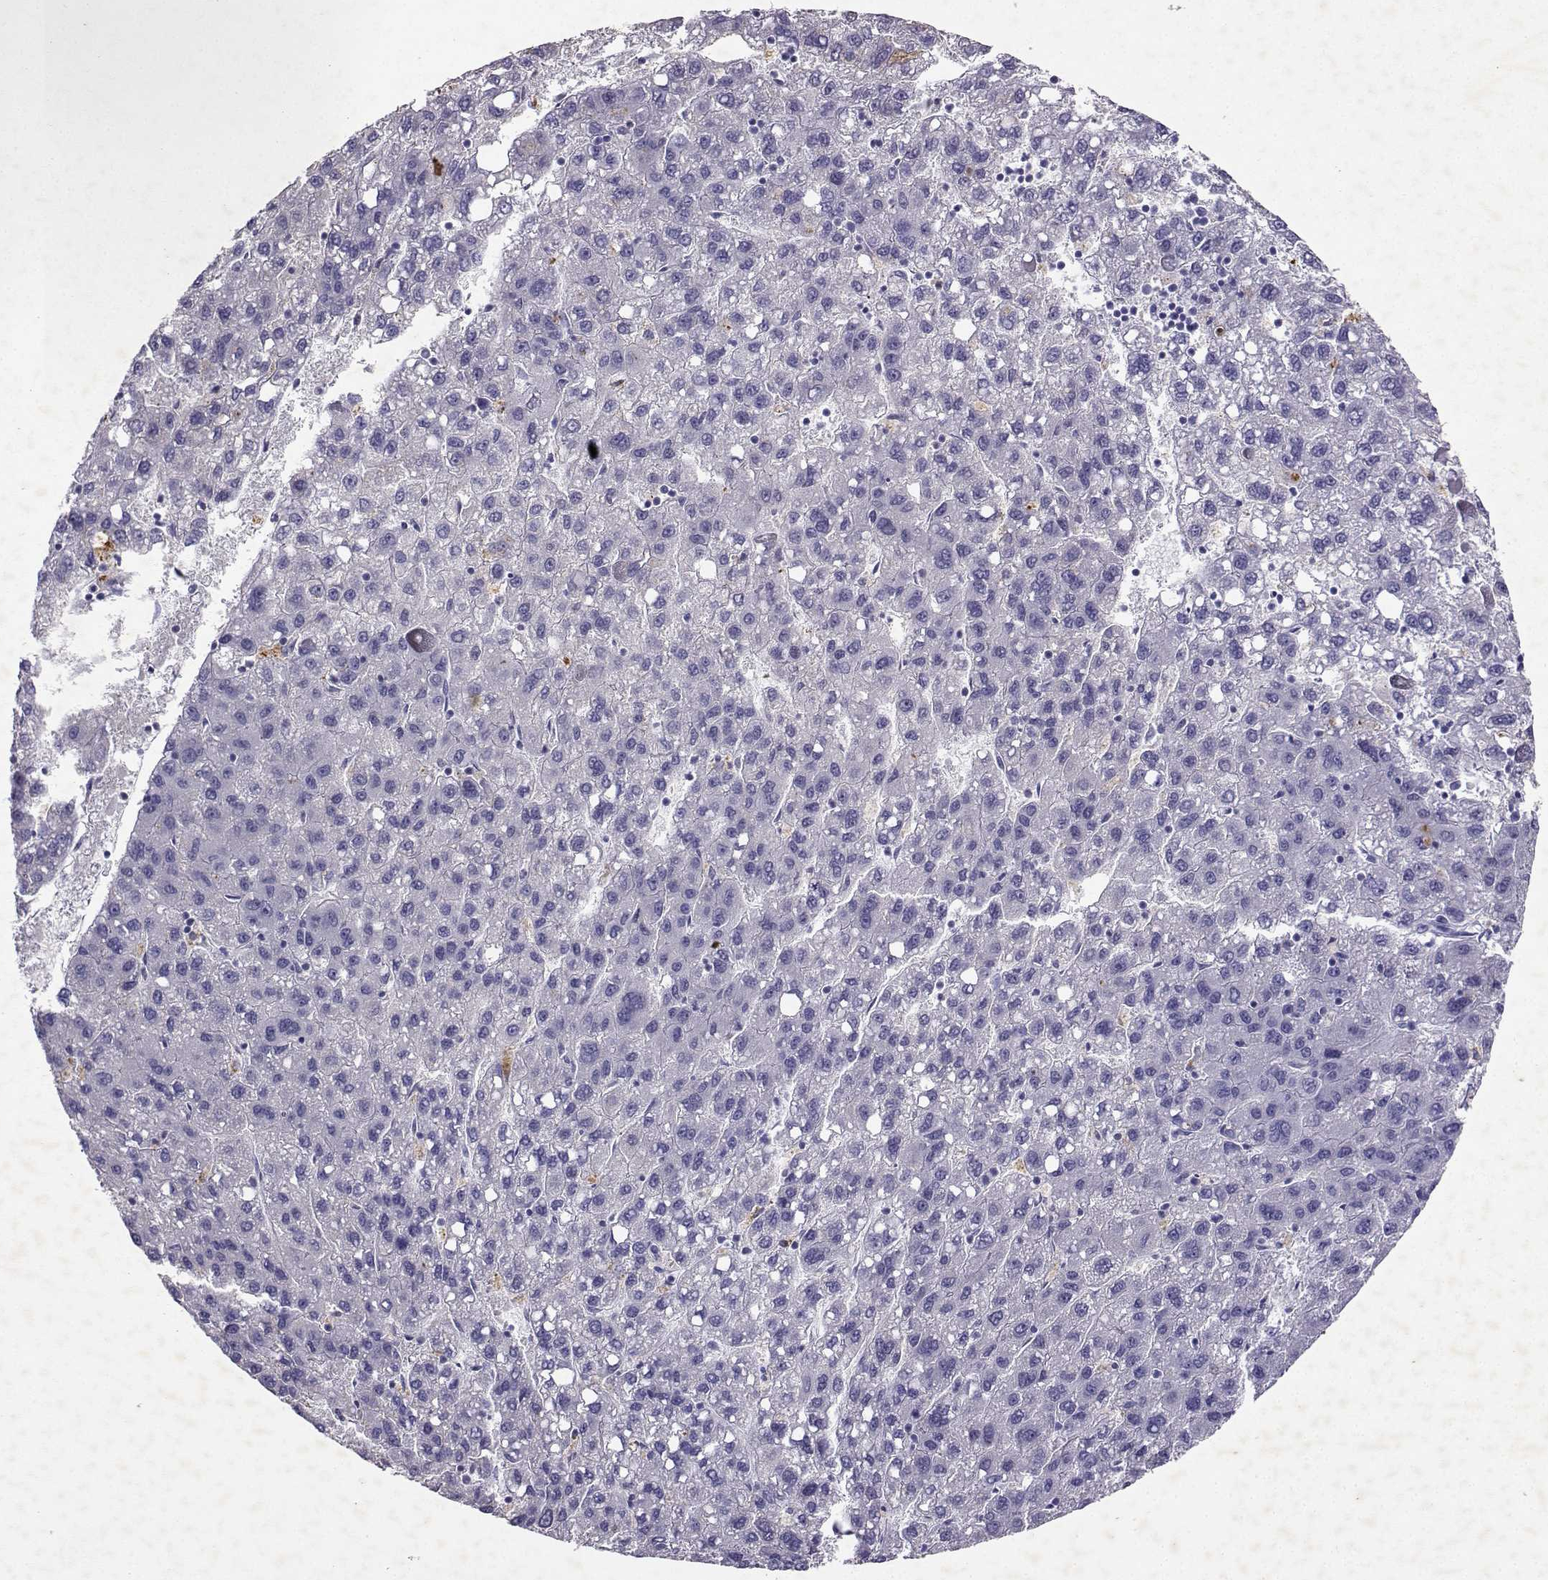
{"staining": {"intensity": "negative", "quantity": "none", "location": "none"}, "tissue": "liver cancer", "cell_type": "Tumor cells", "image_type": "cancer", "snomed": [{"axis": "morphology", "description": "Carcinoma, Hepatocellular, NOS"}, {"axis": "topography", "description": "Liver"}], "caption": "Immunohistochemistry (IHC) of hepatocellular carcinoma (liver) shows no positivity in tumor cells.", "gene": "GRIK4", "patient": {"sex": "female", "age": 82}}